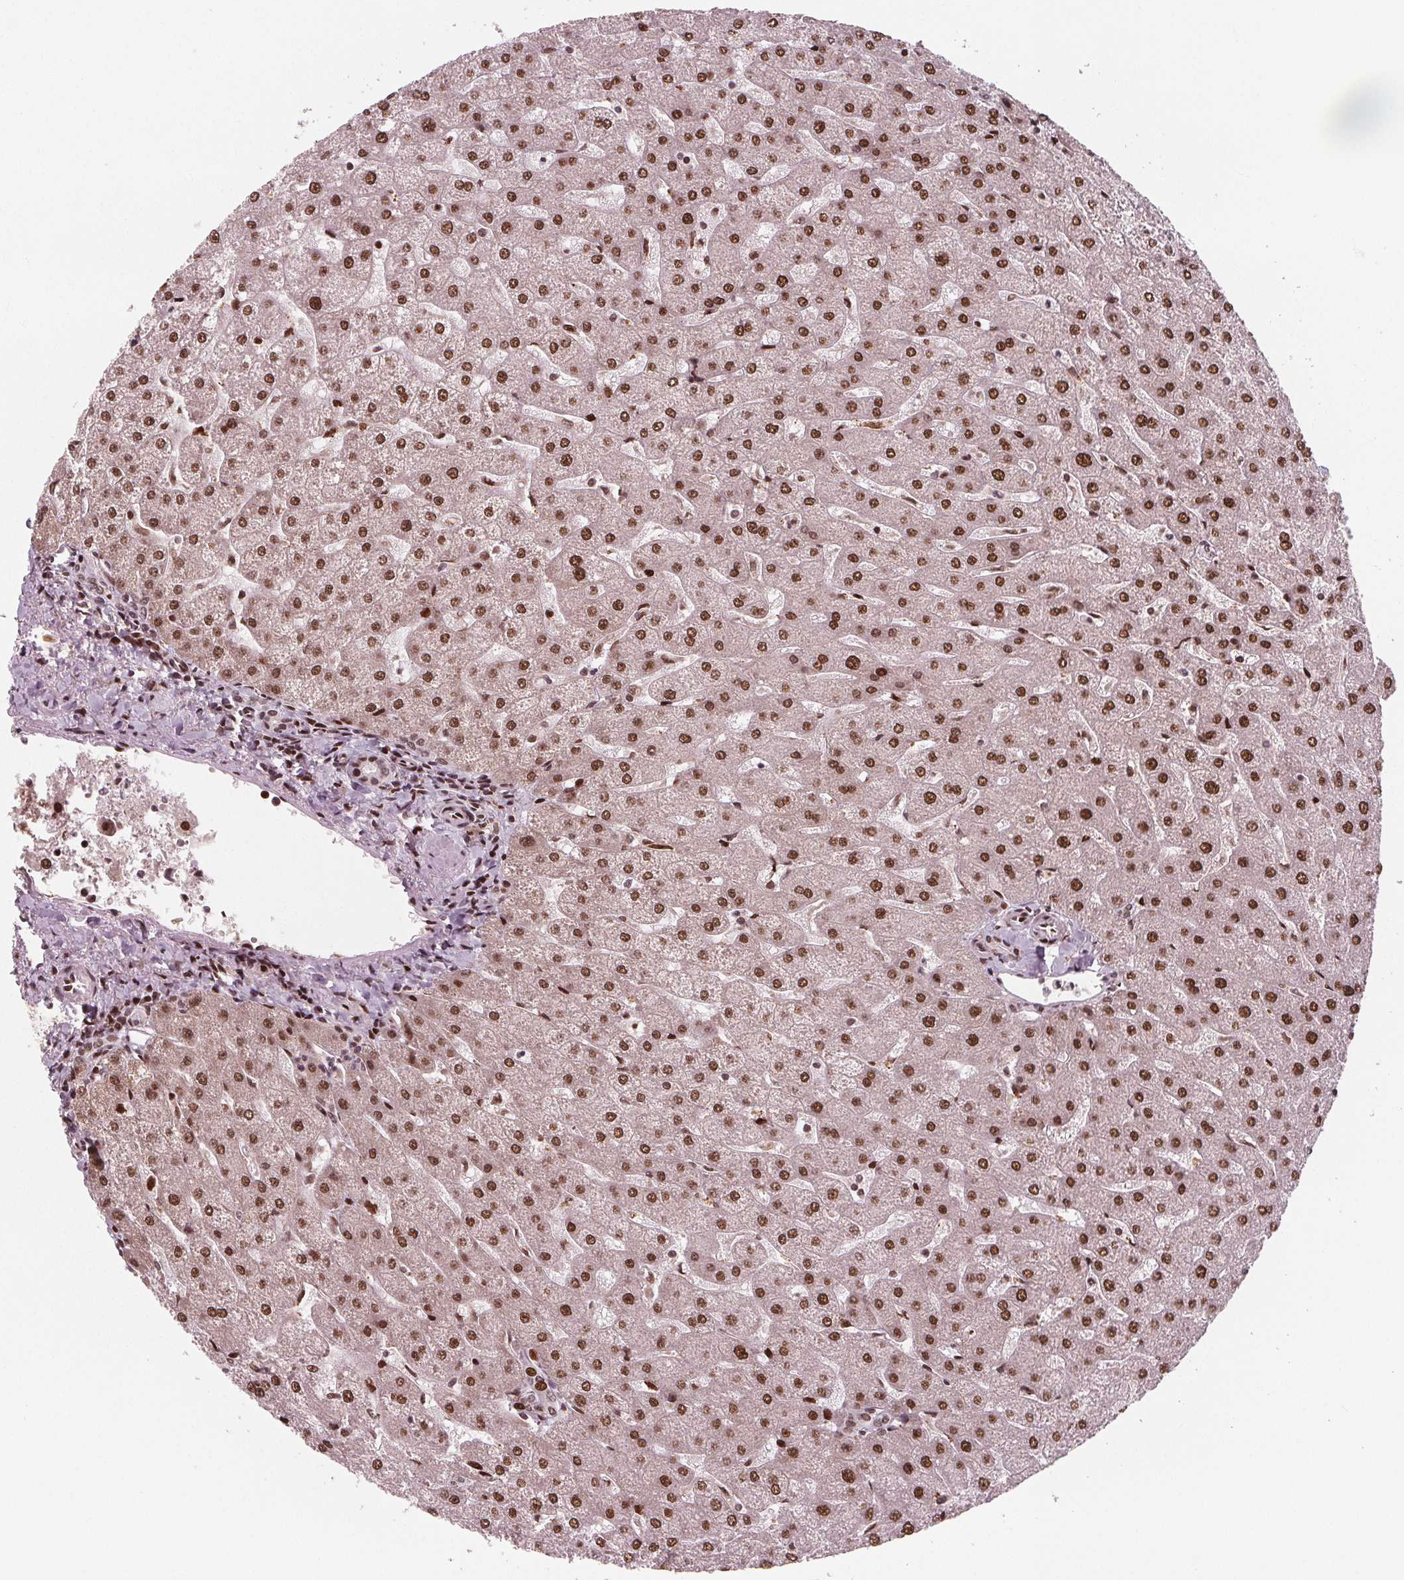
{"staining": {"intensity": "strong", "quantity": ">75%", "location": "nuclear"}, "tissue": "liver", "cell_type": "Cholangiocytes", "image_type": "normal", "snomed": [{"axis": "morphology", "description": "Normal tissue, NOS"}, {"axis": "topography", "description": "Liver"}], "caption": "Protein expression analysis of benign liver demonstrates strong nuclear positivity in approximately >75% of cholangiocytes. (DAB (3,3'-diaminobenzidine) = brown stain, brightfield microscopy at high magnification).", "gene": "SNRNP35", "patient": {"sex": "male", "age": 67}}